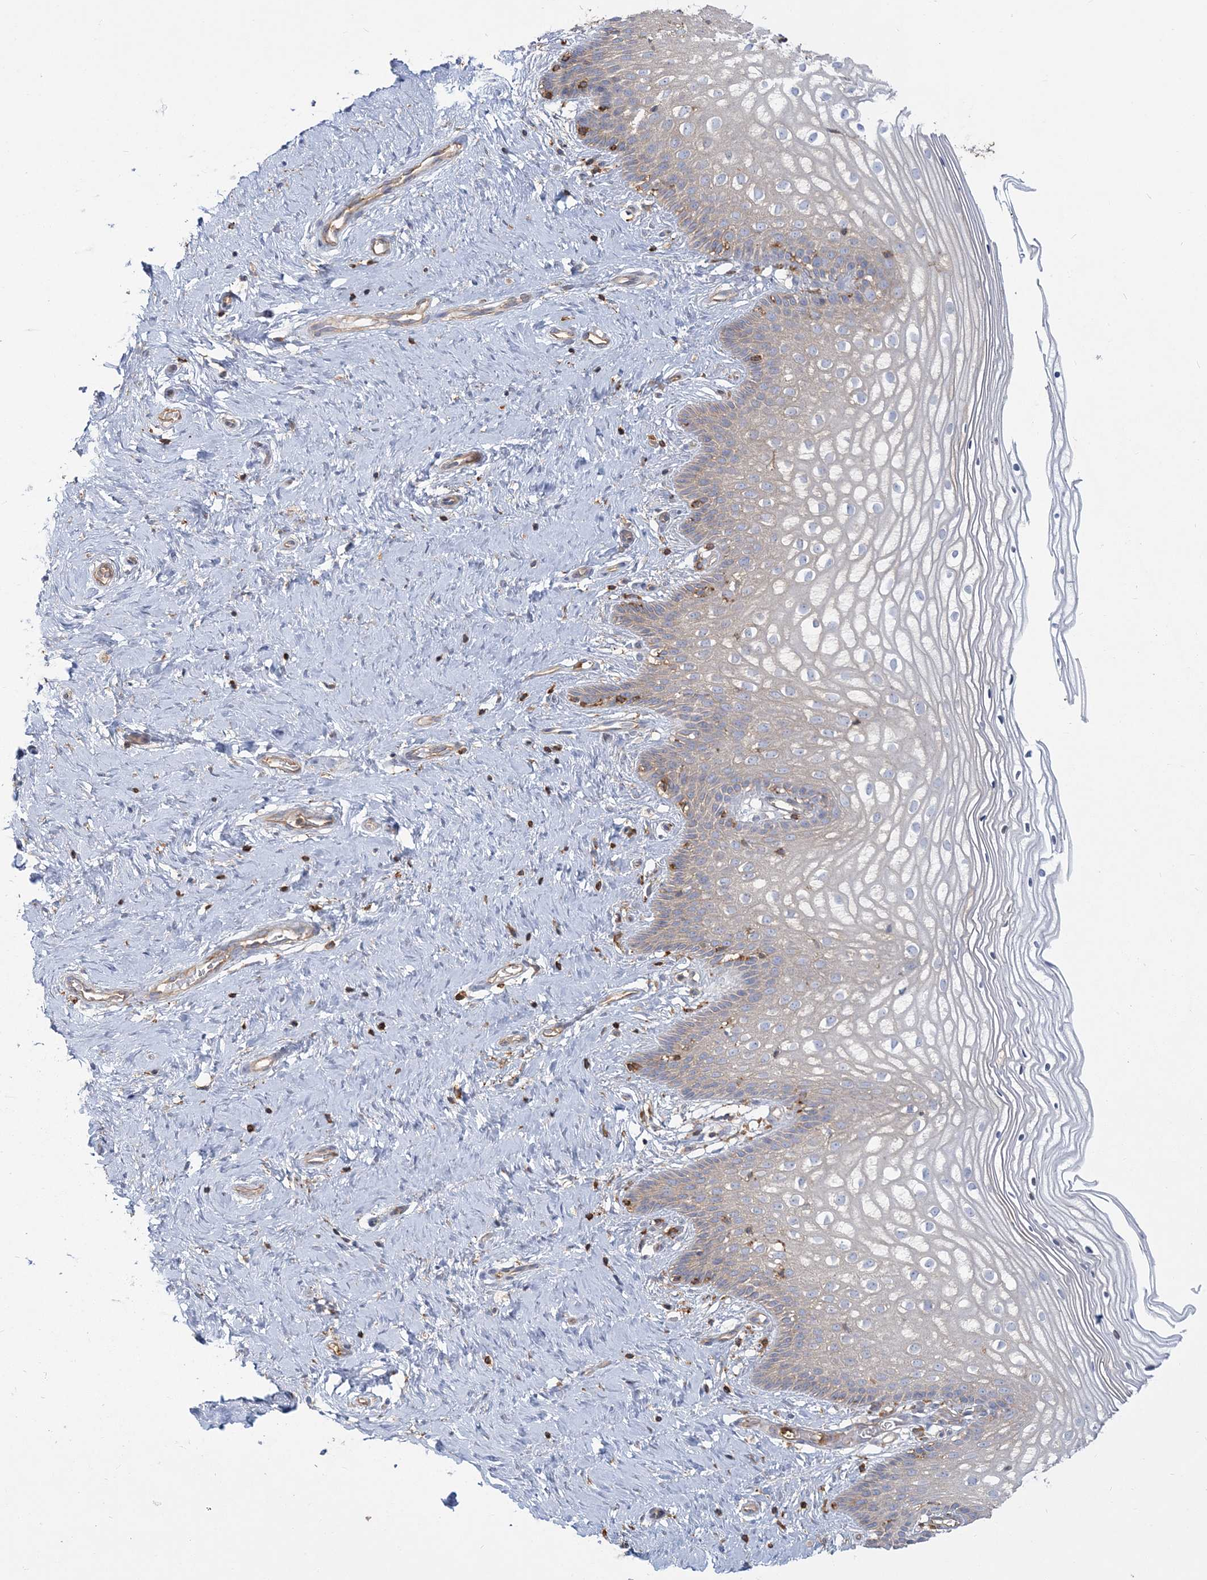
{"staining": {"intensity": "moderate", "quantity": "<25%", "location": "cytoplasmic/membranous"}, "tissue": "cervix", "cell_type": "Glandular cells", "image_type": "normal", "snomed": [{"axis": "morphology", "description": "Normal tissue, NOS"}, {"axis": "topography", "description": "Cervix"}], "caption": "Immunohistochemical staining of normal cervix demonstrates moderate cytoplasmic/membranous protein staining in about <25% of glandular cells.", "gene": "ANKS1A", "patient": {"sex": "female", "age": 33}}